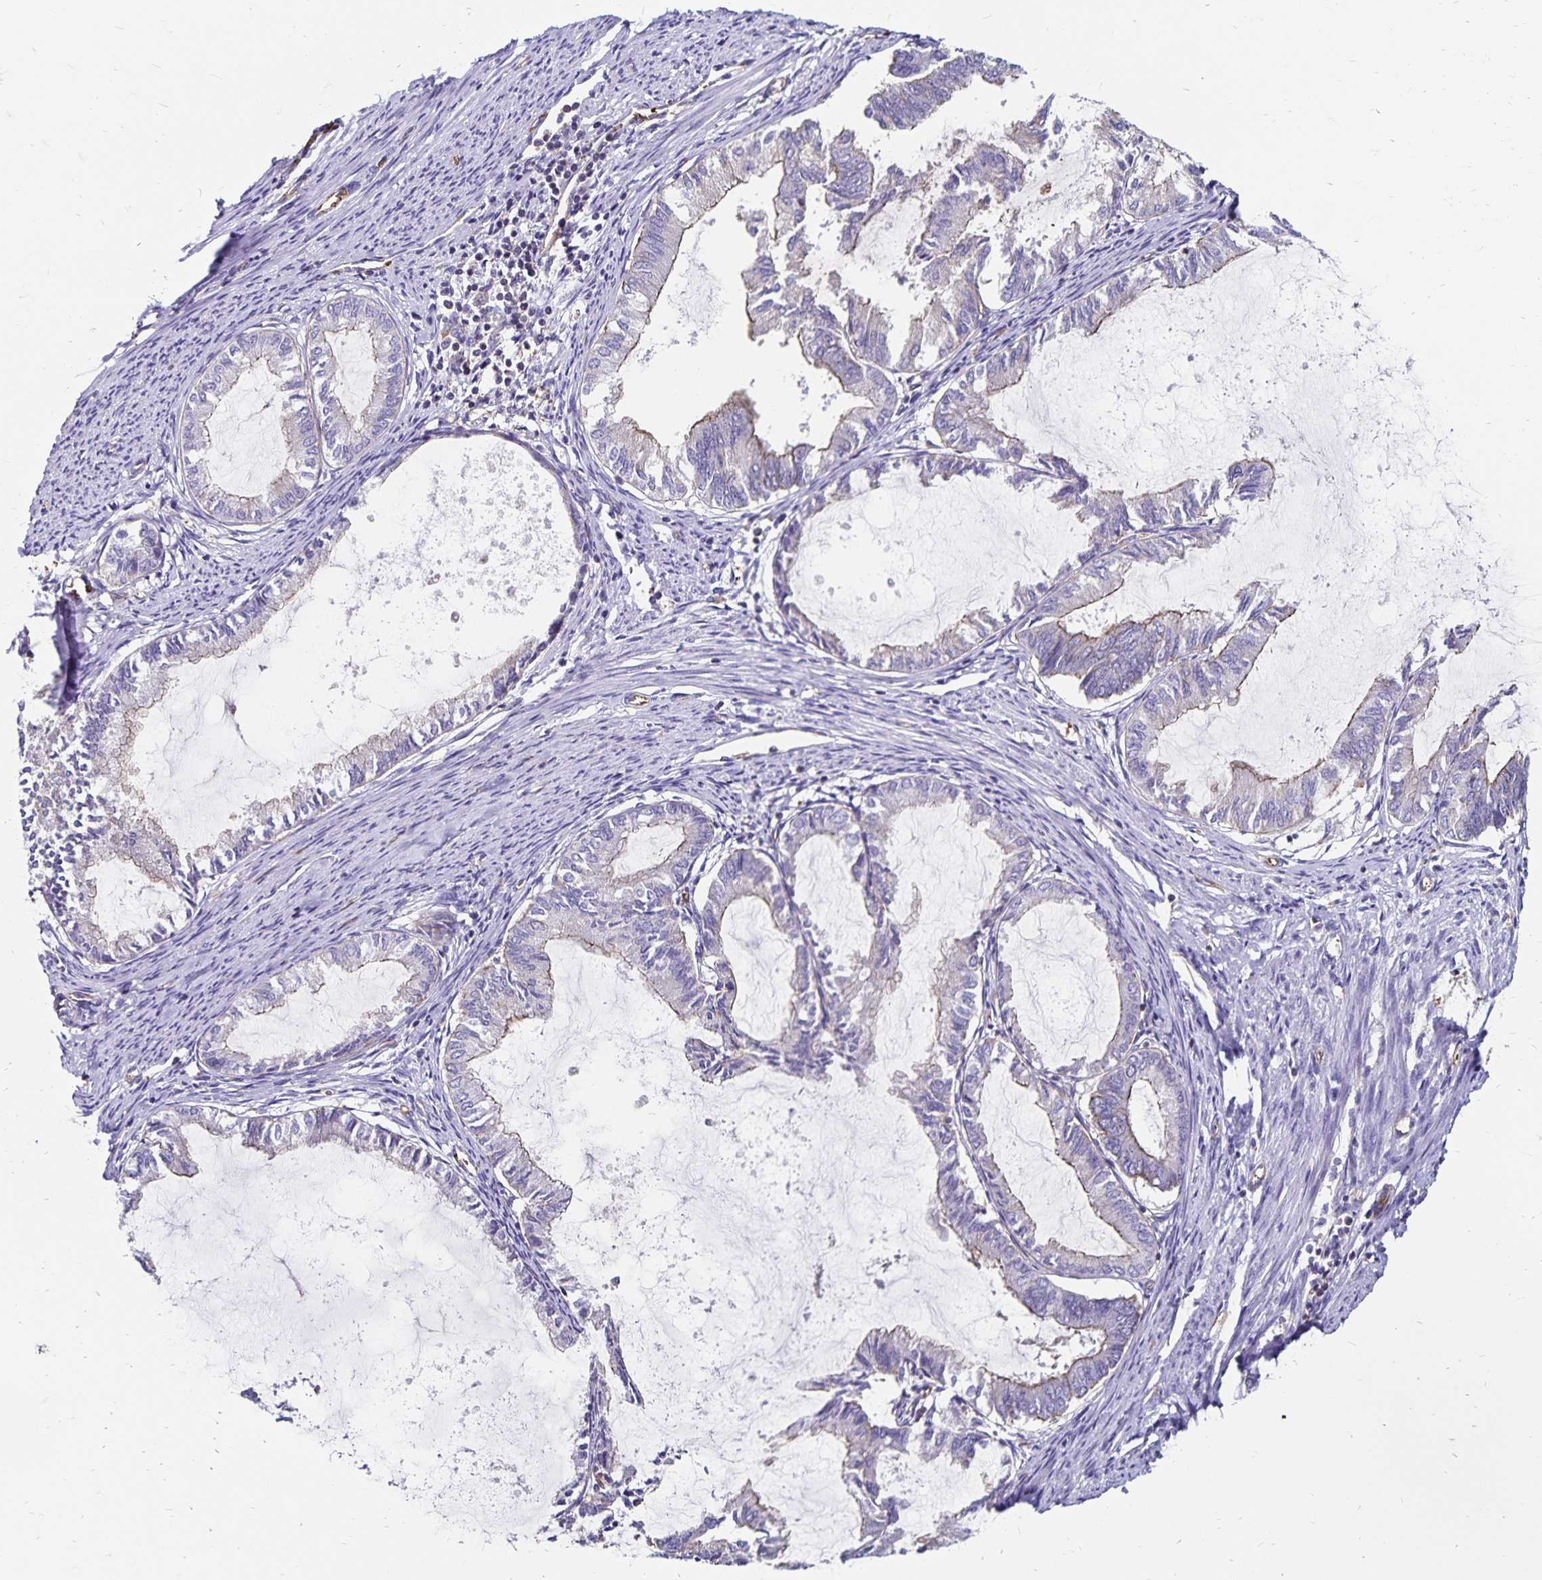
{"staining": {"intensity": "negative", "quantity": "none", "location": "none"}, "tissue": "endometrial cancer", "cell_type": "Tumor cells", "image_type": "cancer", "snomed": [{"axis": "morphology", "description": "Adenocarcinoma, NOS"}, {"axis": "topography", "description": "Endometrium"}], "caption": "Human endometrial adenocarcinoma stained for a protein using immunohistochemistry (IHC) displays no staining in tumor cells.", "gene": "RPRML", "patient": {"sex": "female", "age": 86}}